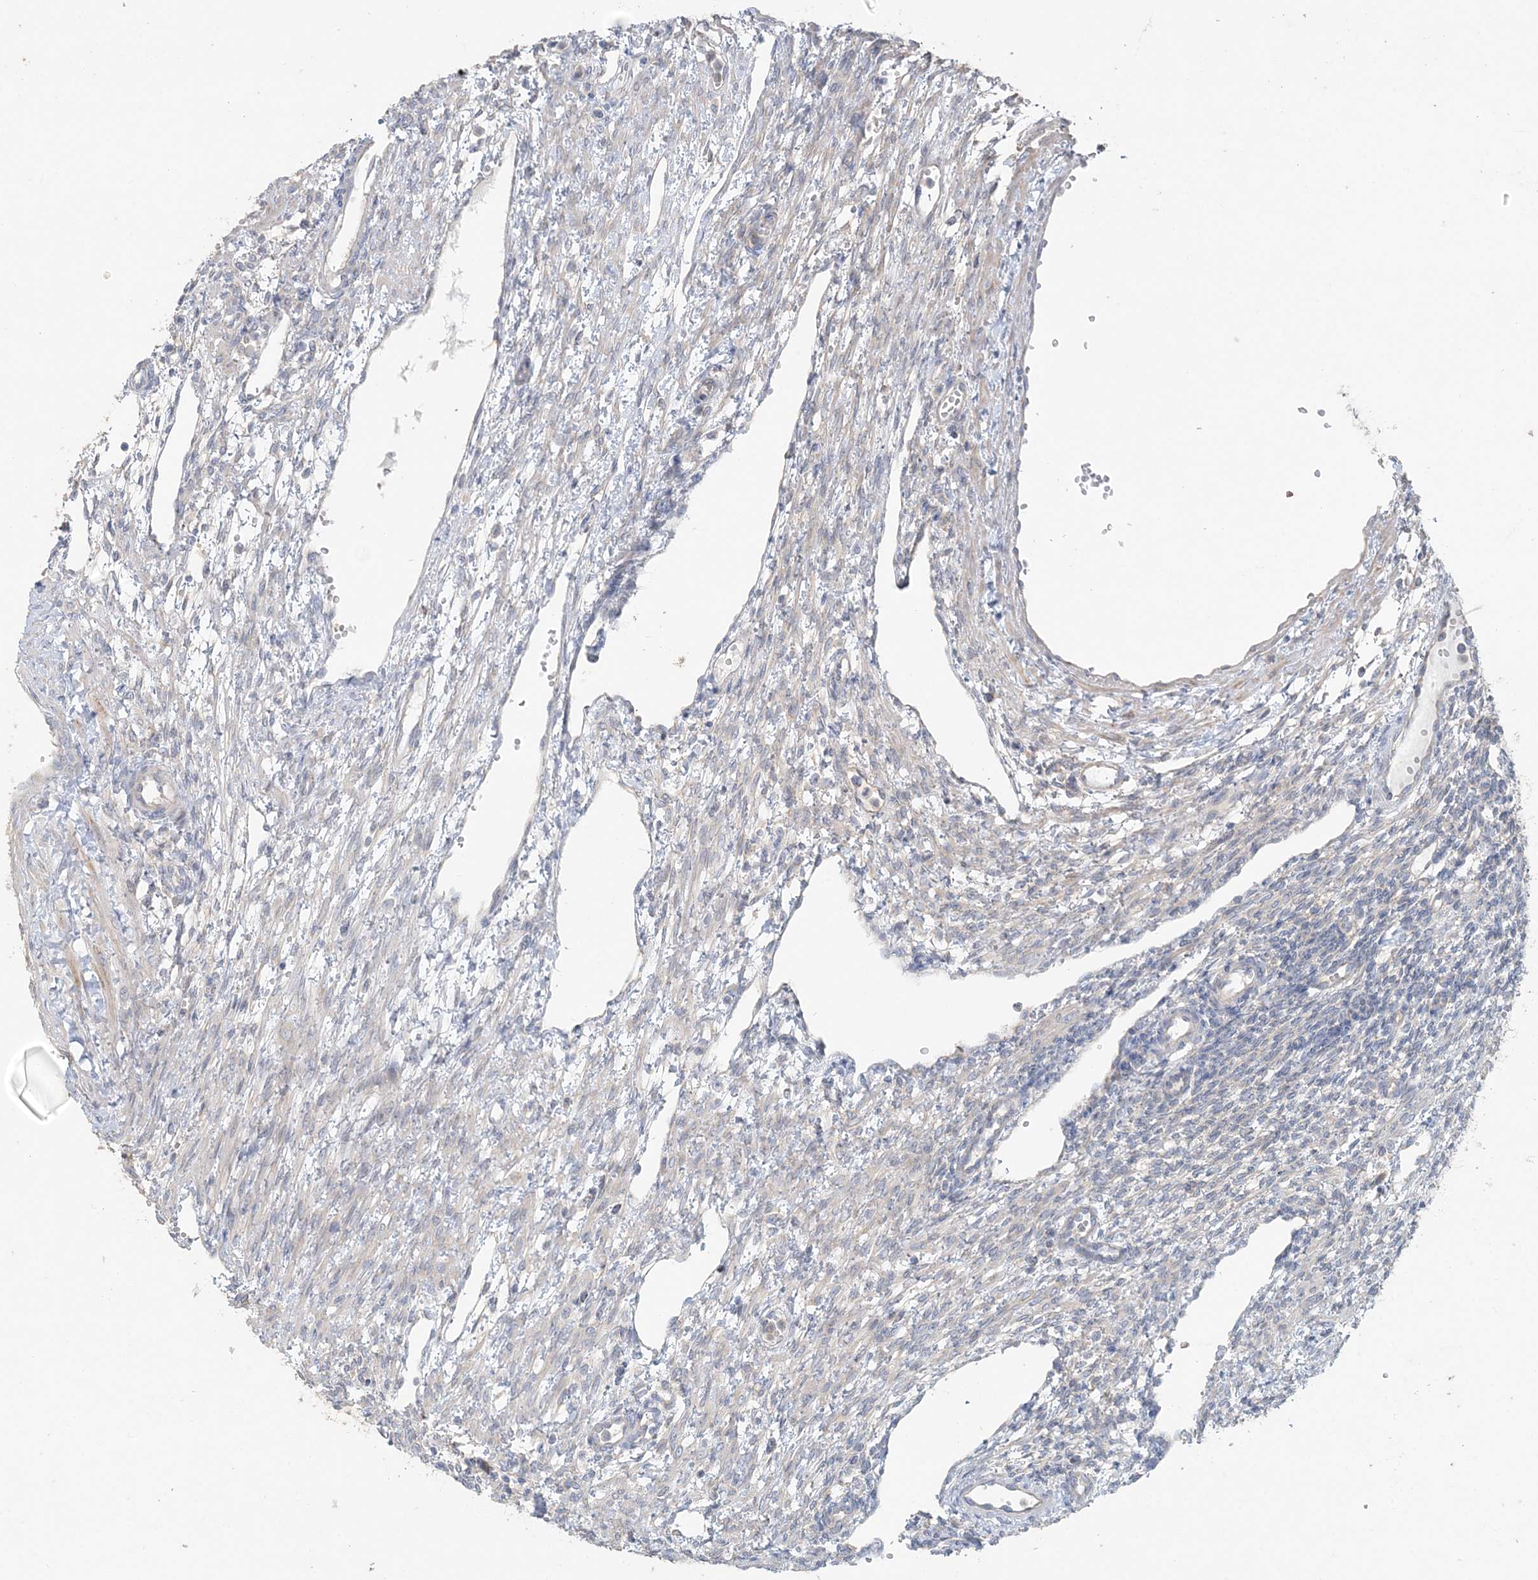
{"staining": {"intensity": "negative", "quantity": "none", "location": "none"}, "tissue": "ovary", "cell_type": "Follicle cells", "image_type": "normal", "snomed": [{"axis": "morphology", "description": "Normal tissue, NOS"}, {"axis": "morphology", "description": "Cyst, NOS"}, {"axis": "topography", "description": "Ovary"}], "caption": "This is a photomicrograph of immunohistochemistry (IHC) staining of unremarkable ovary, which shows no staining in follicle cells.", "gene": "TBC1D5", "patient": {"sex": "female", "age": 33}}